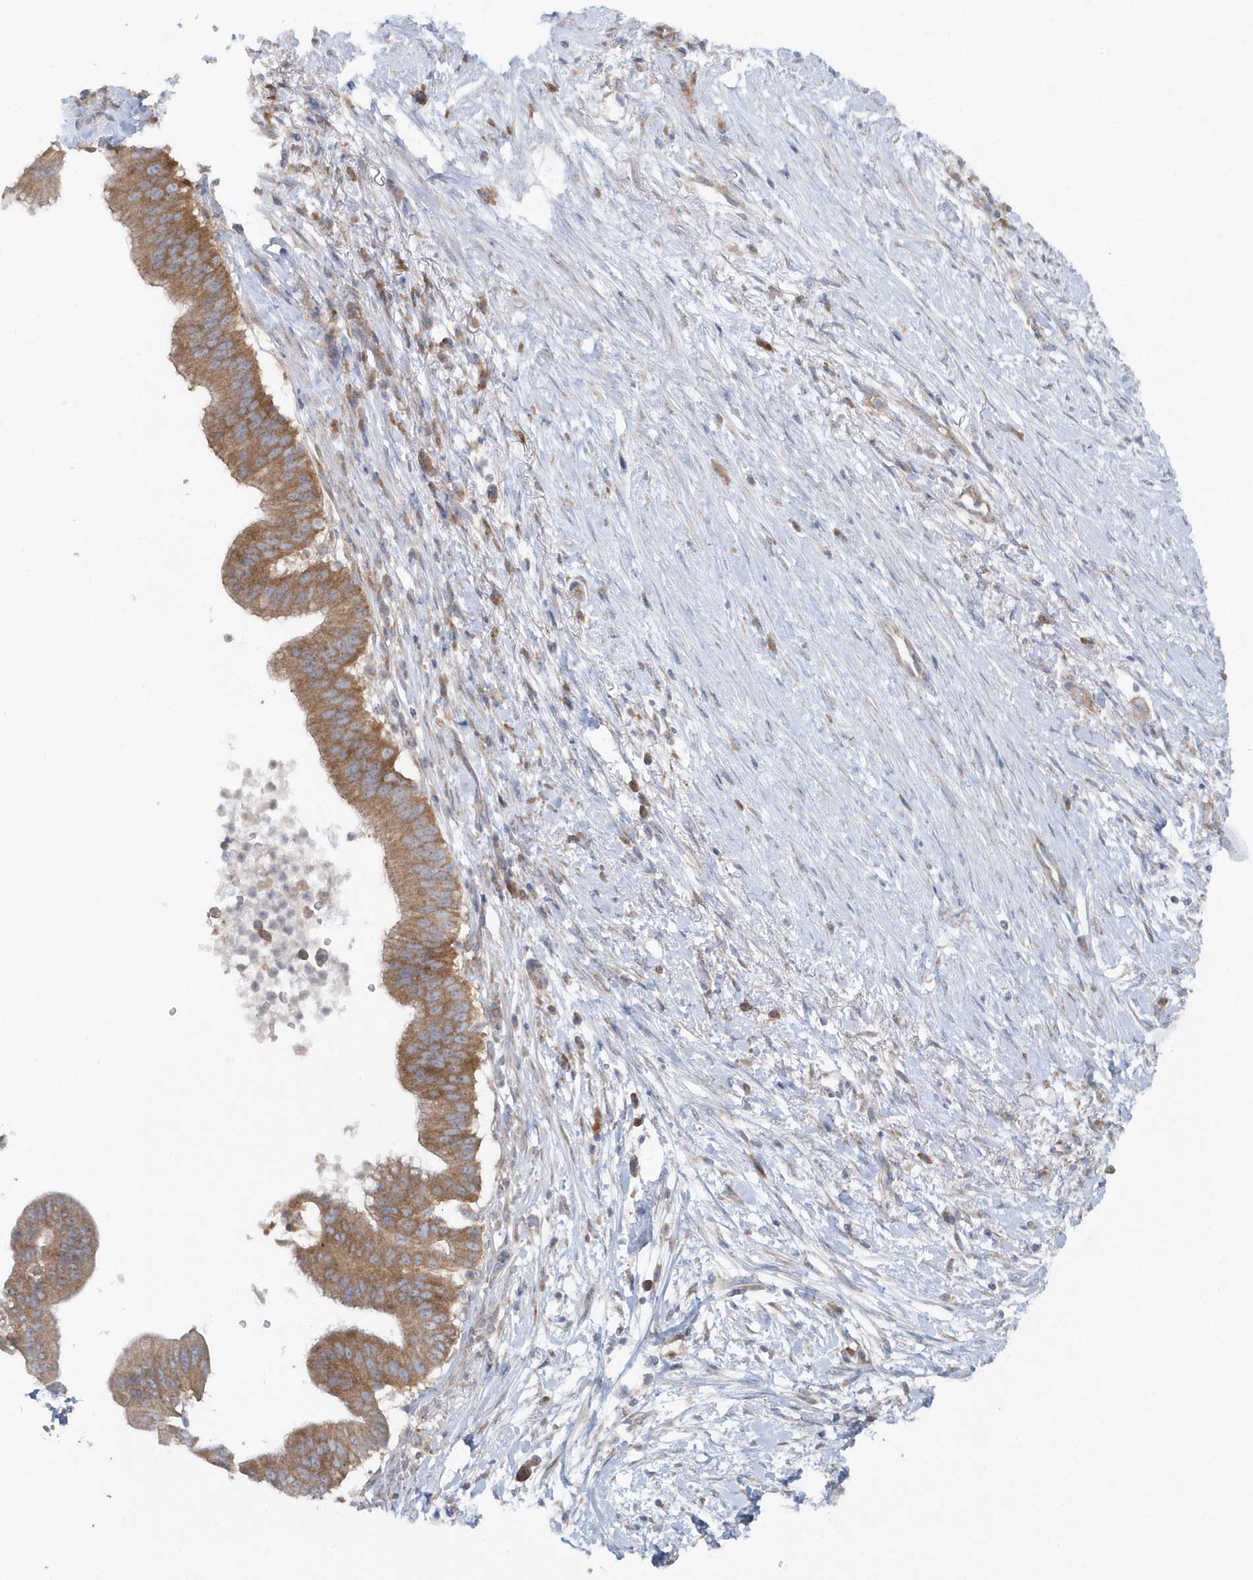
{"staining": {"intensity": "moderate", "quantity": ">75%", "location": "cytoplasmic/membranous"}, "tissue": "pancreatic cancer", "cell_type": "Tumor cells", "image_type": "cancer", "snomed": [{"axis": "morphology", "description": "Adenocarcinoma, NOS"}, {"axis": "topography", "description": "Pancreas"}], "caption": "Human adenocarcinoma (pancreatic) stained with a protein marker displays moderate staining in tumor cells.", "gene": "EIF3C", "patient": {"sex": "male", "age": 68}}